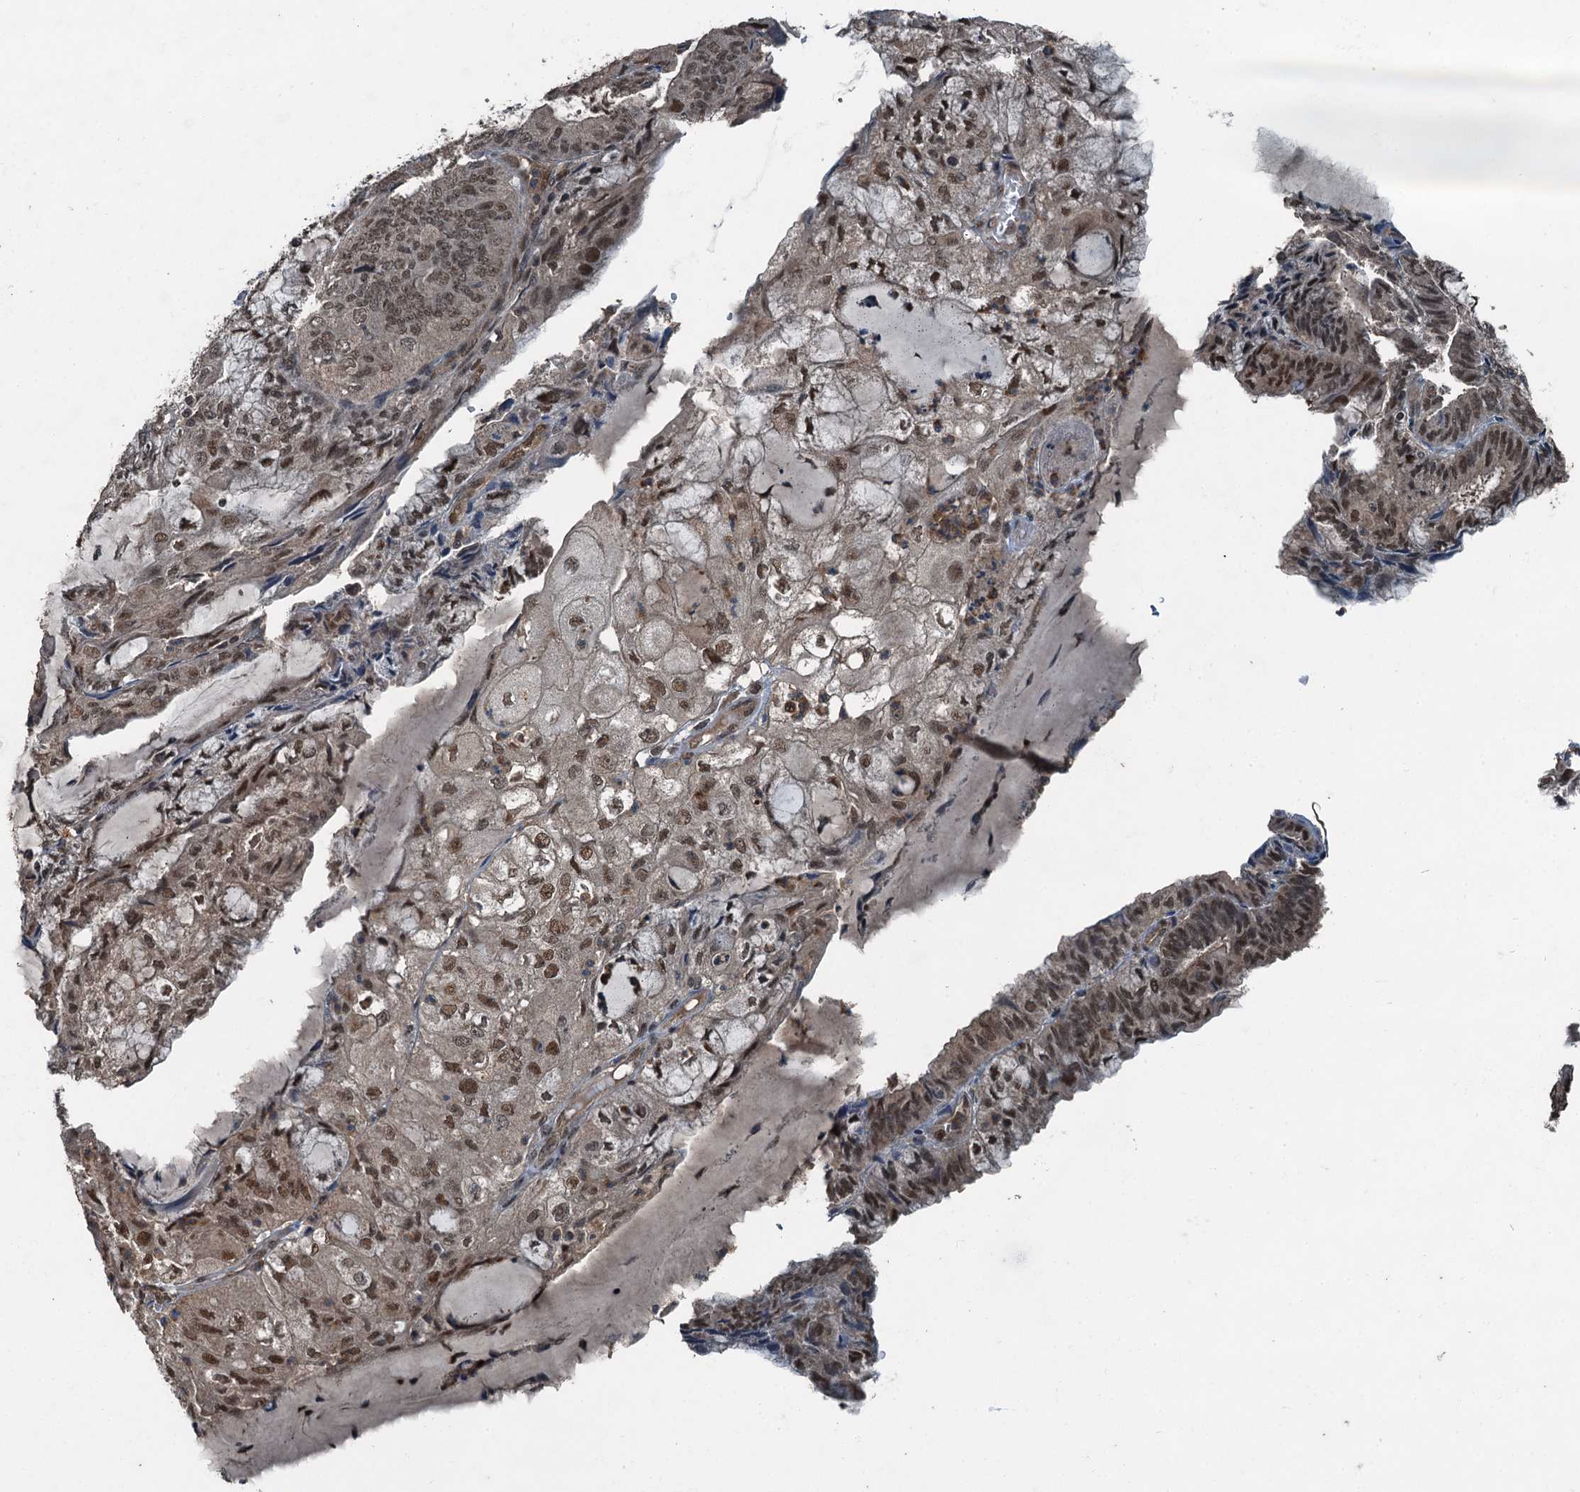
{"staining": {"intensity": "moderate", "quantity": "<25%", "location": "nuclear"}, "tissue": "endometrial cancer", "cell_type": "Tumor cells", "image_type": "cancer", "snomed": [{"axis": "morphology", "description": "Adenocarcinoma, NOS"}, {"axis": "topography", "description": "Endometrium"}], "caption": "A brown stain shows moderate nuclear expression of a protein in endometrial adenocarcinoma tumor cells.", "gene": "UBXN6", "patient": {"sex": "female", "age": 81}}